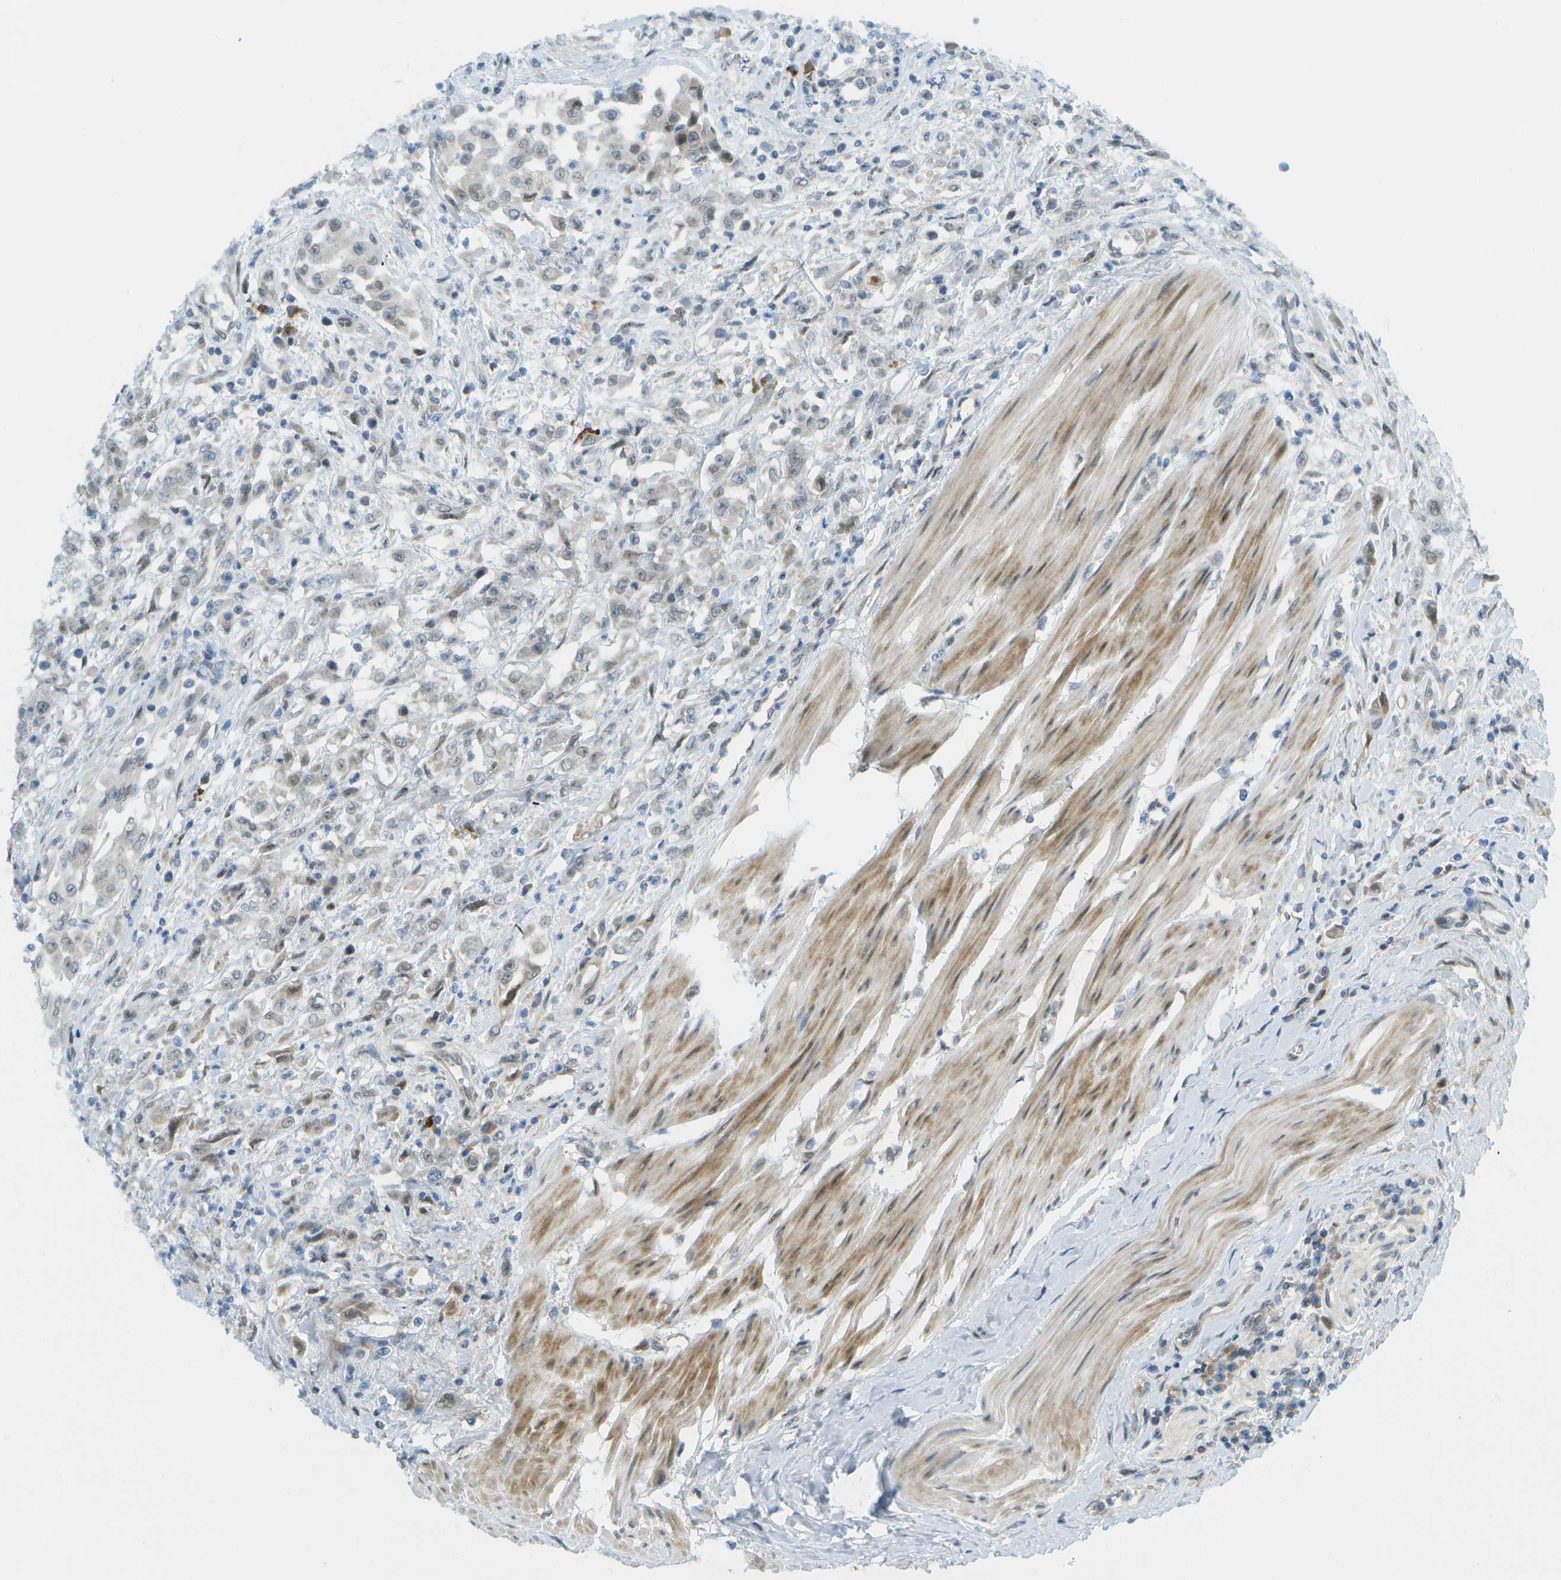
{"staining": {"intensity": "weak", "quantity": "<25%", "location": "nuclear"}, "tissue": "urothelial cancer", "cell_type": "Tumor cells", "image_type": "cancer", "snomed": [{"axis": "morphology", "description": "Urothelial carcinoma, High grade"}, {"axis": "topography", "description": "Urinary bladder"}], "caption": "DAB (3,3'-diaminobenzidine) immunohistochemical staining of human urothelial cancer shows no significant expression in tumor cells. (DAB (3,3'-diaminobenzidine) immunohistochemistry (IHC), high magnification).", "gene": "CACNB4", "patient": {"sex": "male", "age": 46}}